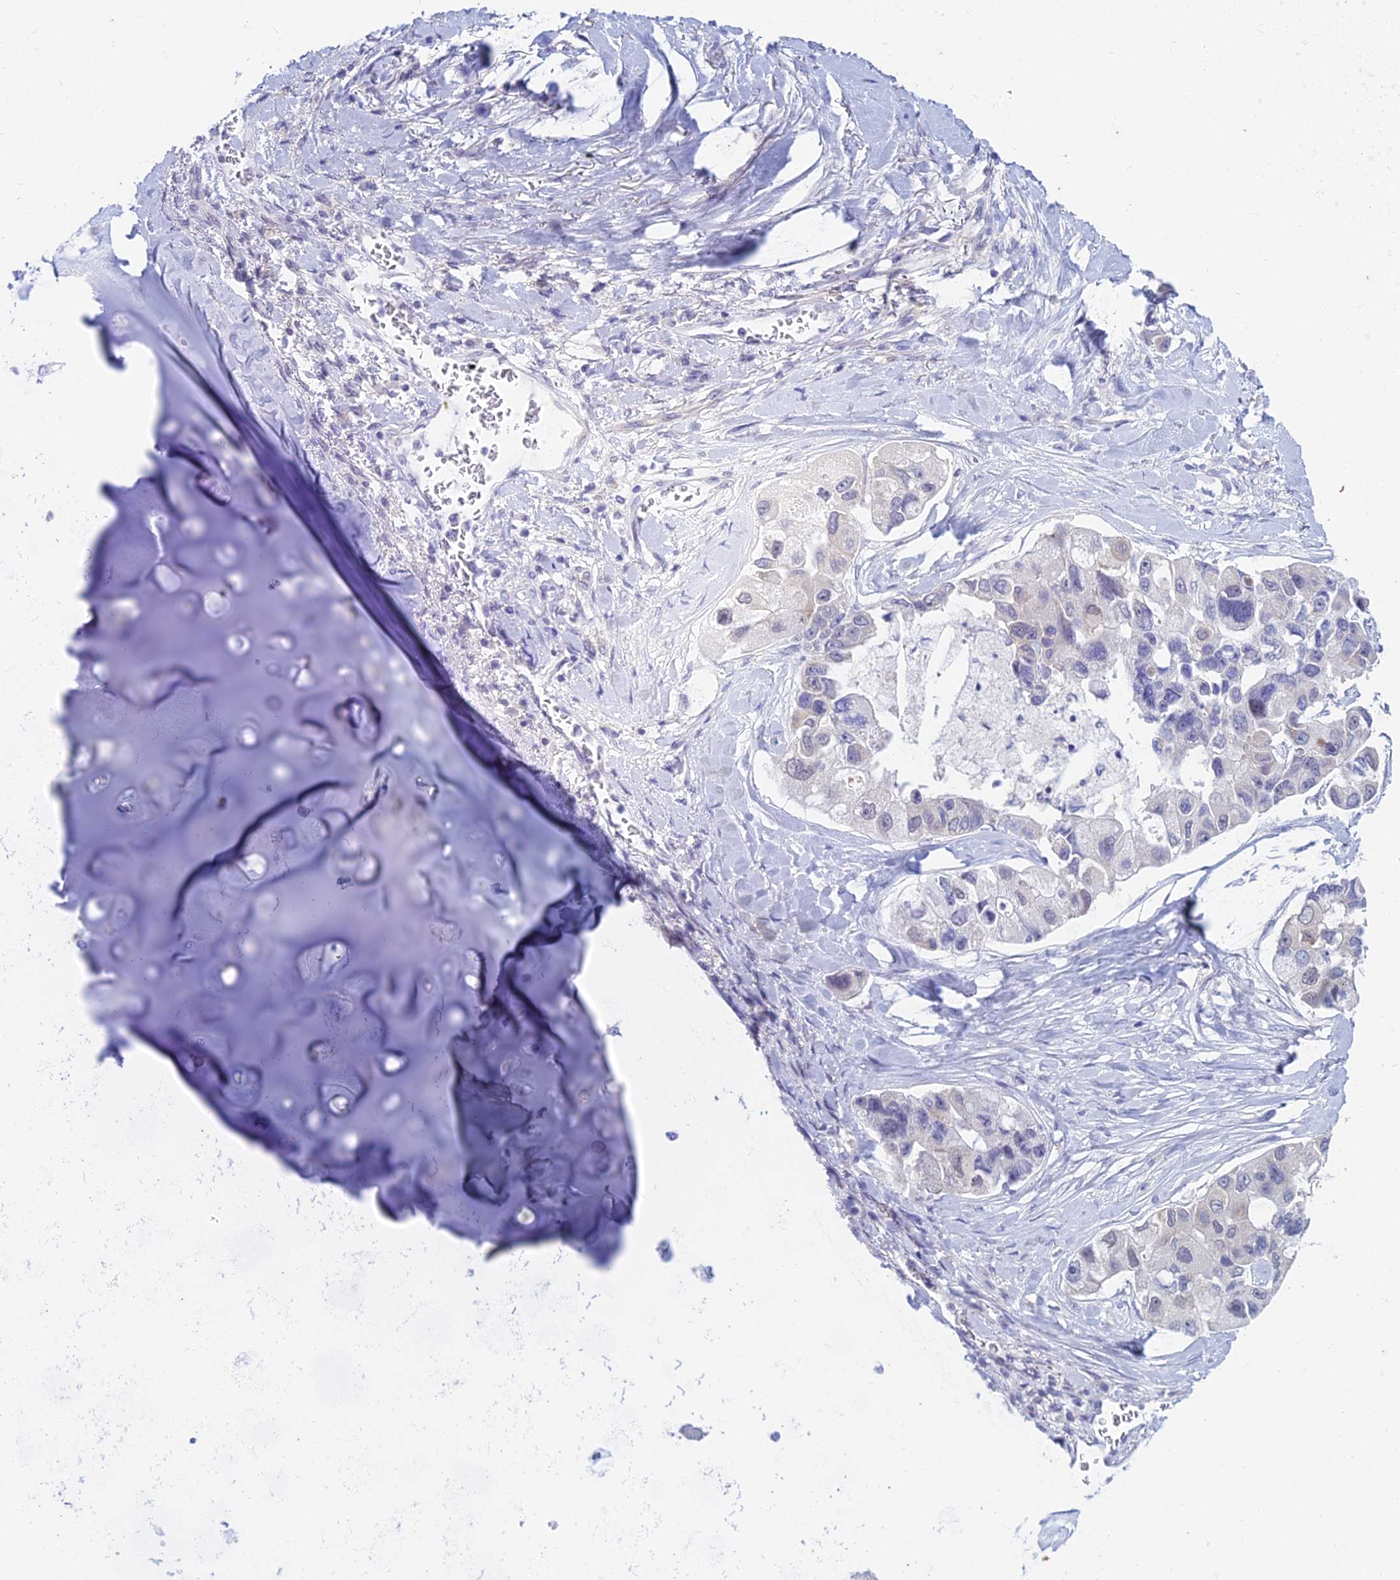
{"staining": {"intensity": "negative", "quantity": "none", "location": "none"}, "tissue": "lung cancer", "cell_type": "Tumor cells", "image_type": "cancer", "snomed": [{"axis": "morphology", "description": "Adenocarcinoma, NOS"}, {"axis": "topography", "description": "Lung"}], "caption": "A photomicrograph of human lung cancer is negative for staining in tumor cells.", "gene": "EEF2KMT", "patient": {"sex": "female", "age": 54}}